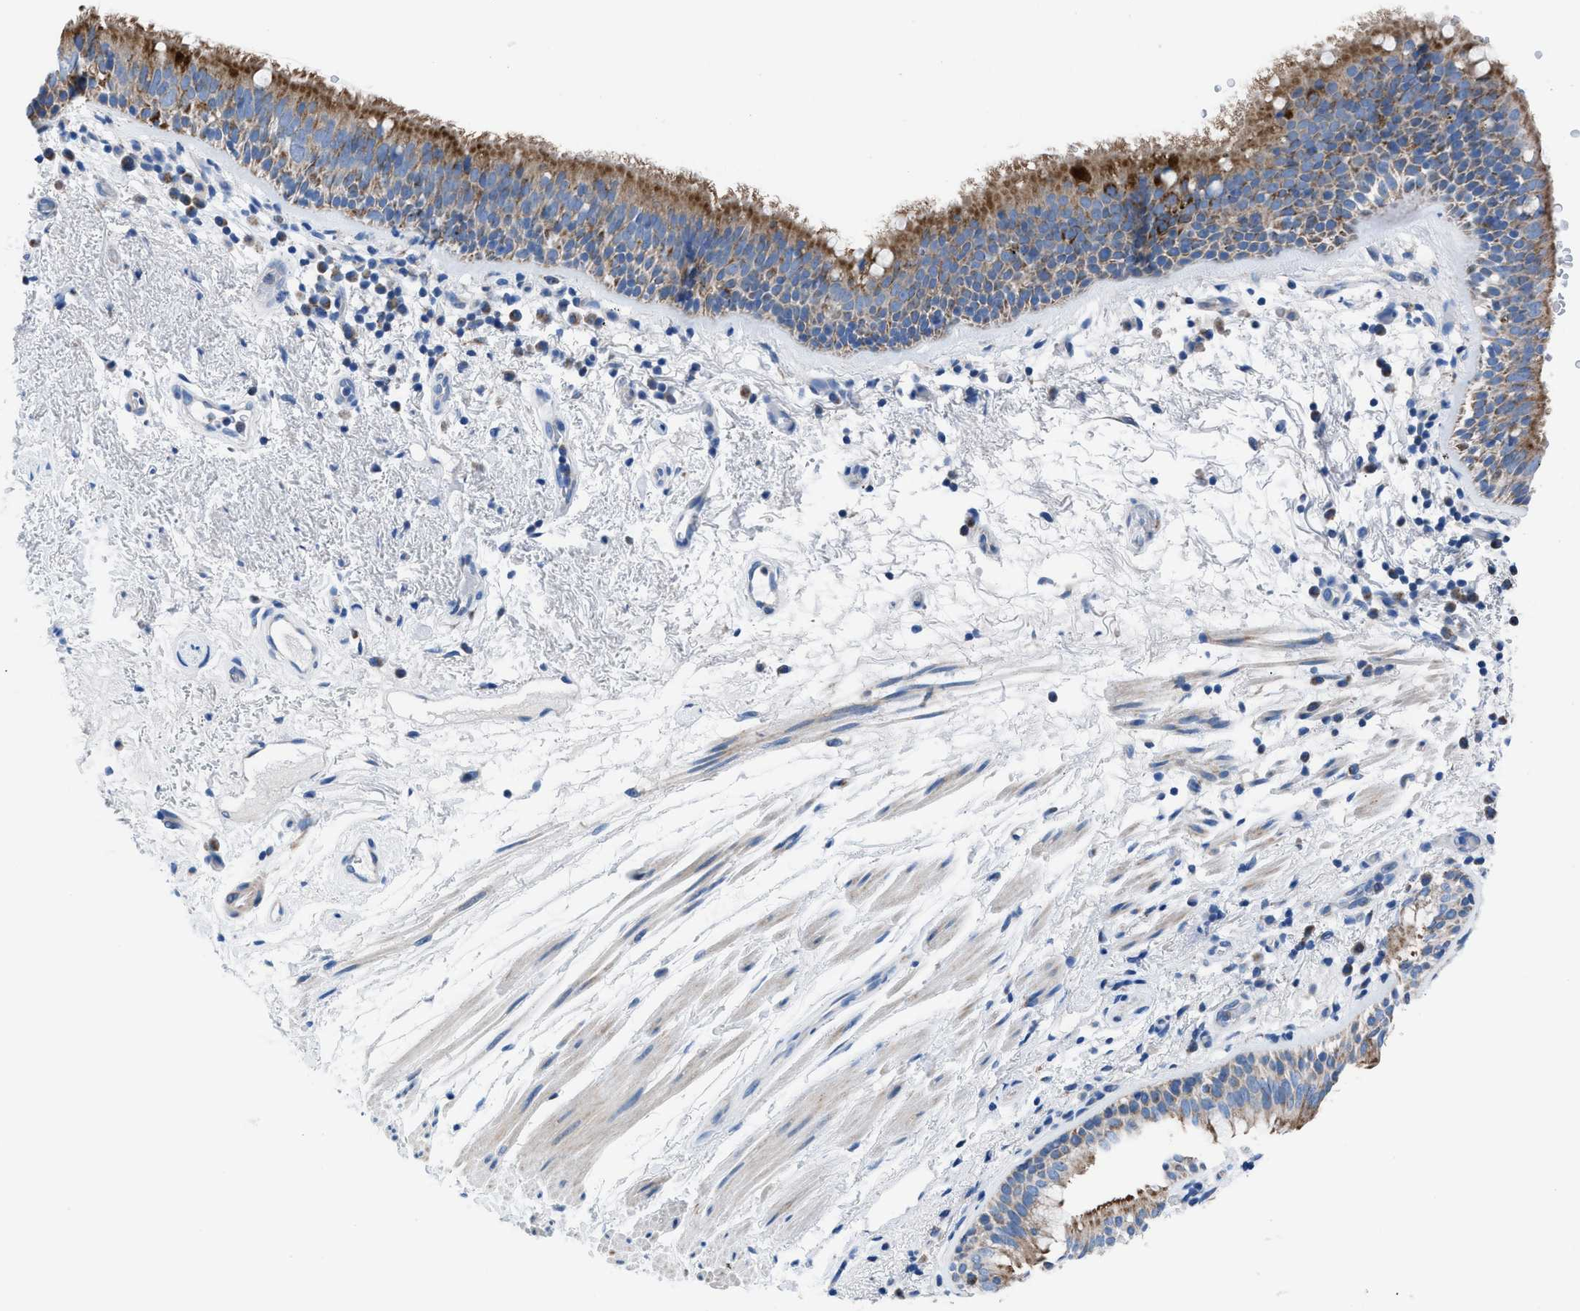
{"staining": {"intensity": "moderate", "quantity": ">75%", "location": "cytoplasmic/membranous"}, "tissue": "bronchus", "cell_type": "Respiratory epithelial cells", "image_type": "normal", "snomed": [{"axis": "morphology", "description": "Normal tissue, NOS"}, {"axis": "morphology", "description": "Inflammation, NOS"}, {"axis": "topography", "description": "Cartilage tissue"}, {"axis": "topography", "description": "Bronchus"}], "caption": "A medium amount of moderate cytoplasmic/membranous staining is identified in about >75% of respiratory epithelial cells in unremarkable bronchus. The protein of interest is shown in brown color, while the nuclei are stained blue.", "gene": "ZDHHC3", "patient": {"sex": "male", "age": 77}}